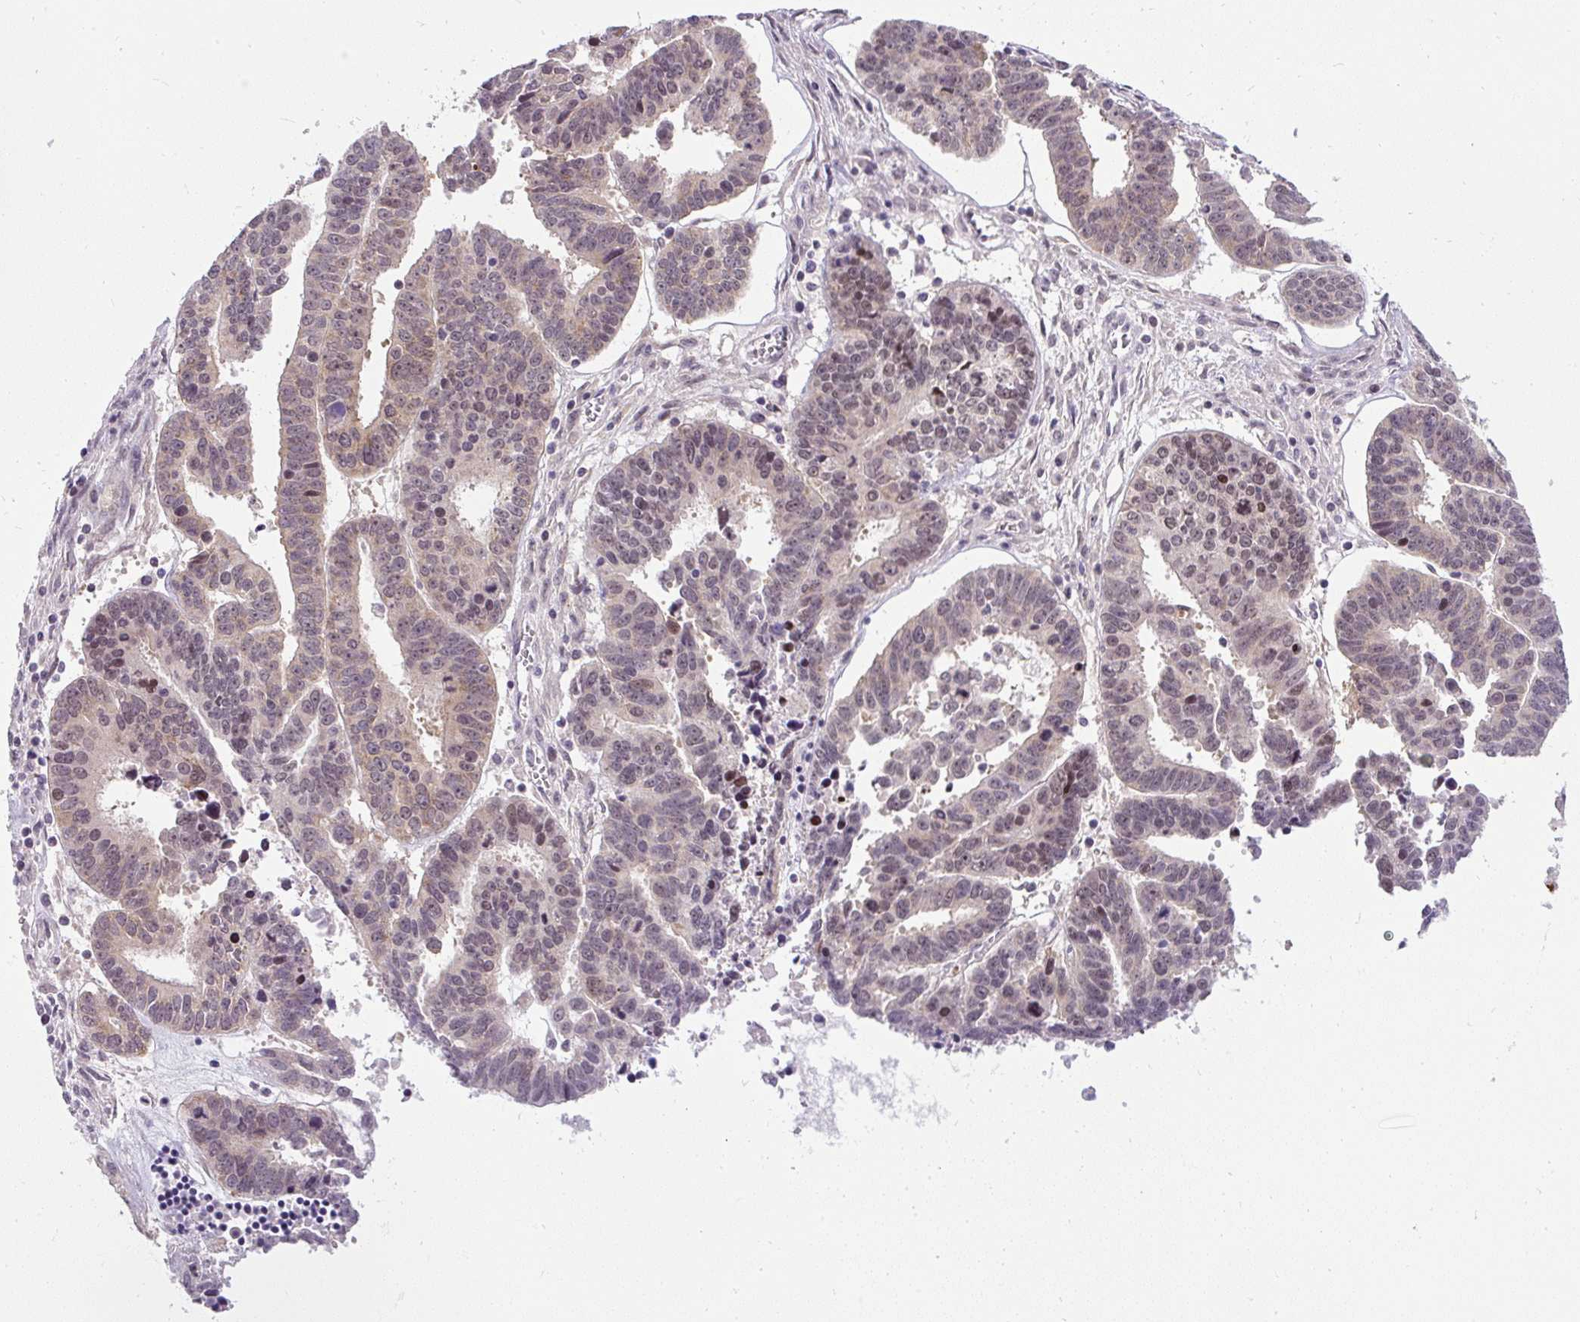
{"staining": {"intensity": "weak", "quantity": ">75%", "location": "cytoplasmic/membranous,nuclear"}, "tissue": "ovarian cancer", "cell_type": "Tumor cells", "image_type": "cancer", "snomed": [{"axis": "morphology", "description": "Carcinoma, endometroid"}, {"axis": "morphology", "description": "Cystadenocarcinoma, serous, NOS"}, {"axis": "topography", "description": "Ovary"}], "caption": "Serous cystadenocarcinoma (ovarian) stained with immunohistochemistry reveals weak cytoplasmic/membranous and nuclear staining in about >75% of tumor cells. Using DAB (brown) and hematoxylin (blue) stains, captured at high magnification using brightfield microscopy.", "gene": "FAM117B", "patient": {"sex": "female", "age": 45}}